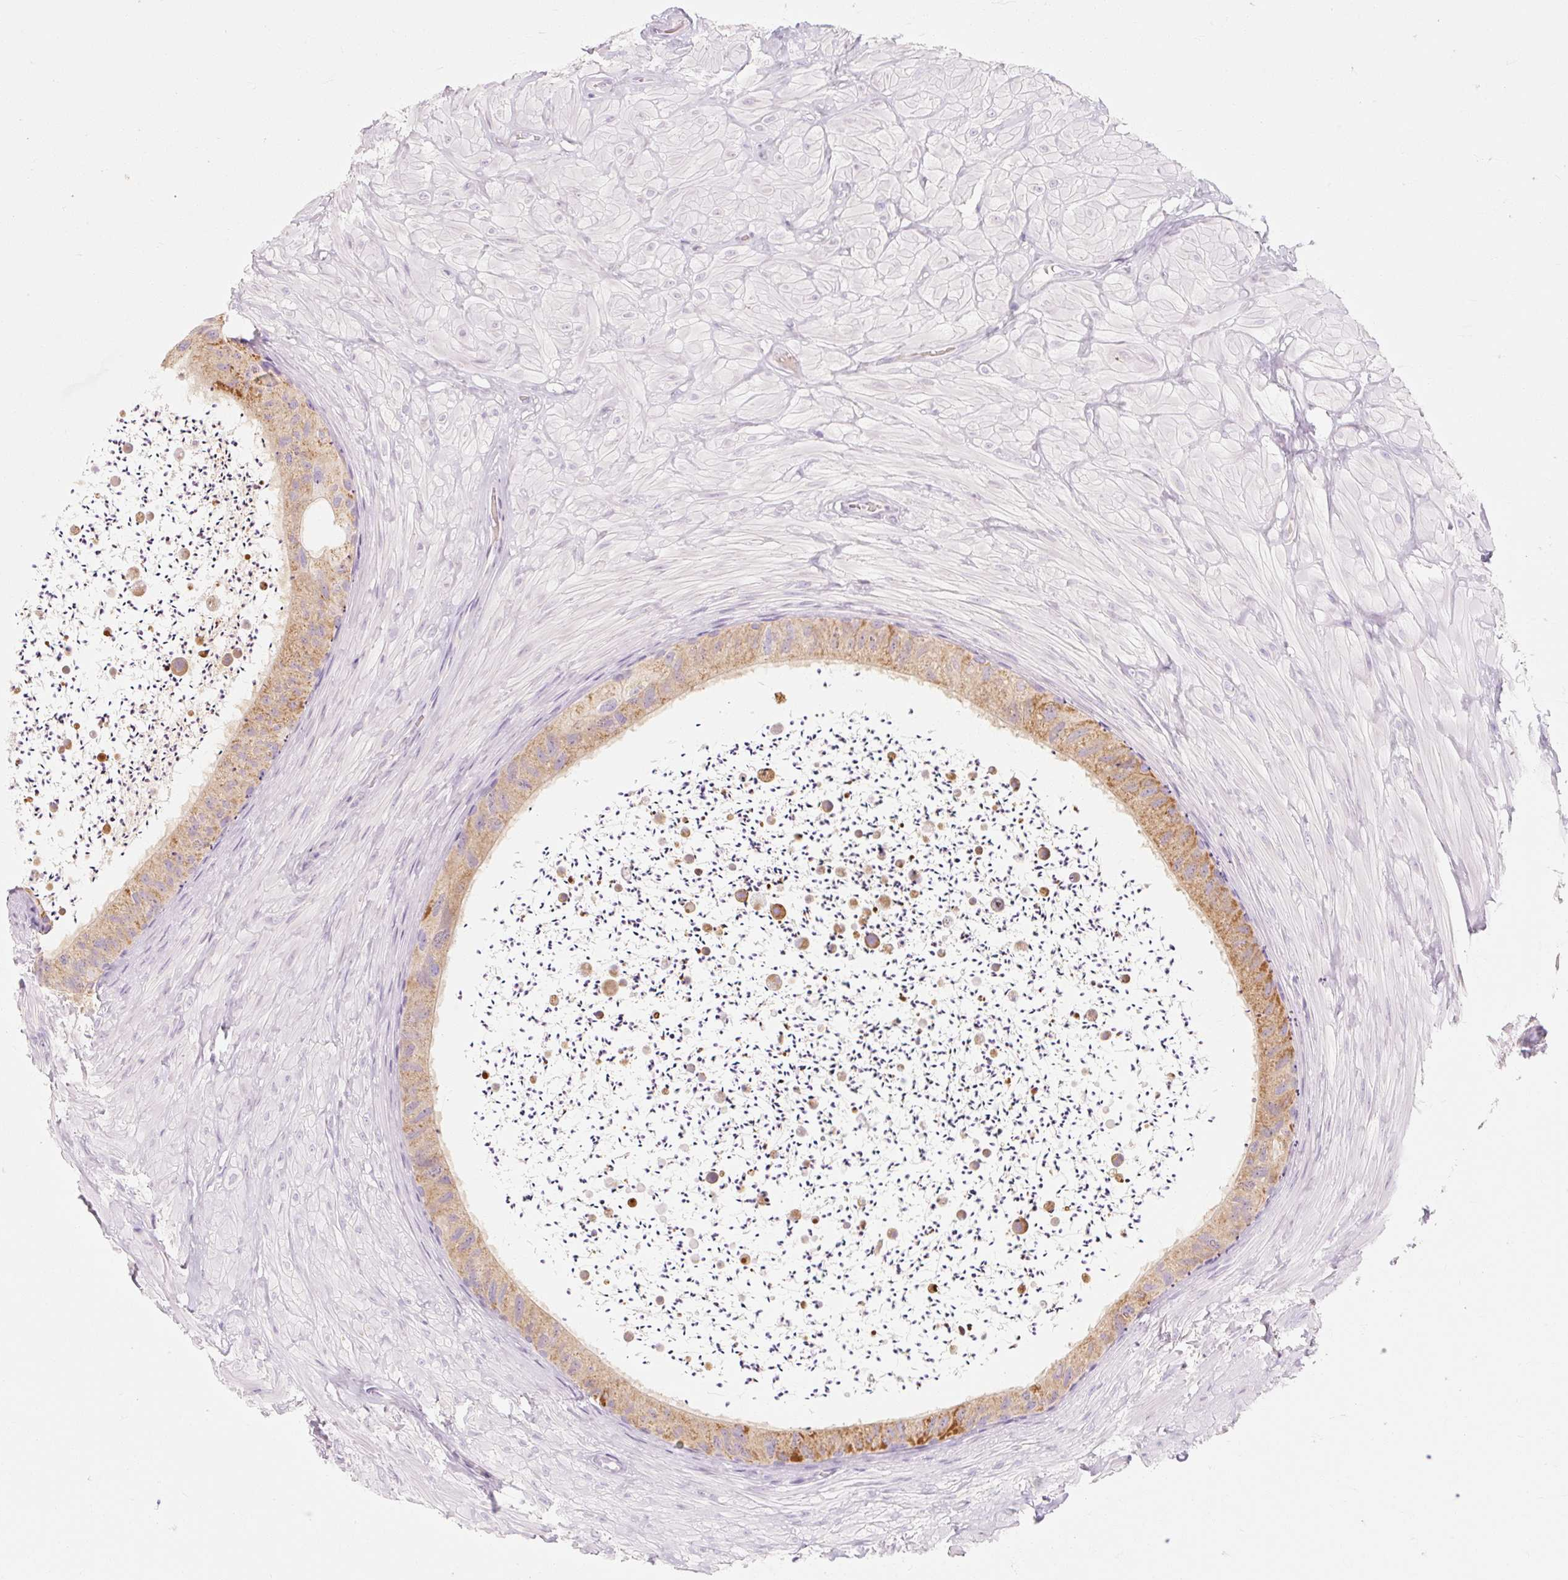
{"staining": {"intensity": "moderate", "quantity": ">75%", "location": "cytoplasmic/membranous"}, "tissue": "epididymis", "cell_type": "Glandular cells", "image_type": "normal", "snomed": [{"axis": "morphology", "description": "Normal tissue, NOS"}, {"axis": "topography", "description": "Epididymis"}, {"axis": "topography", "description": "Peripheral nerve tissue"}], "caption": "Benign epididymis was stained to show a protein in brown. There is medium levels of moderate cytoplasmic/membranous expression in approximately >75% of glandular cells. (Brightfield microscopy of DAB IHC at high magnification).", "gene": "MYO1D", "patient": {"sex": "male", "age": 32}}